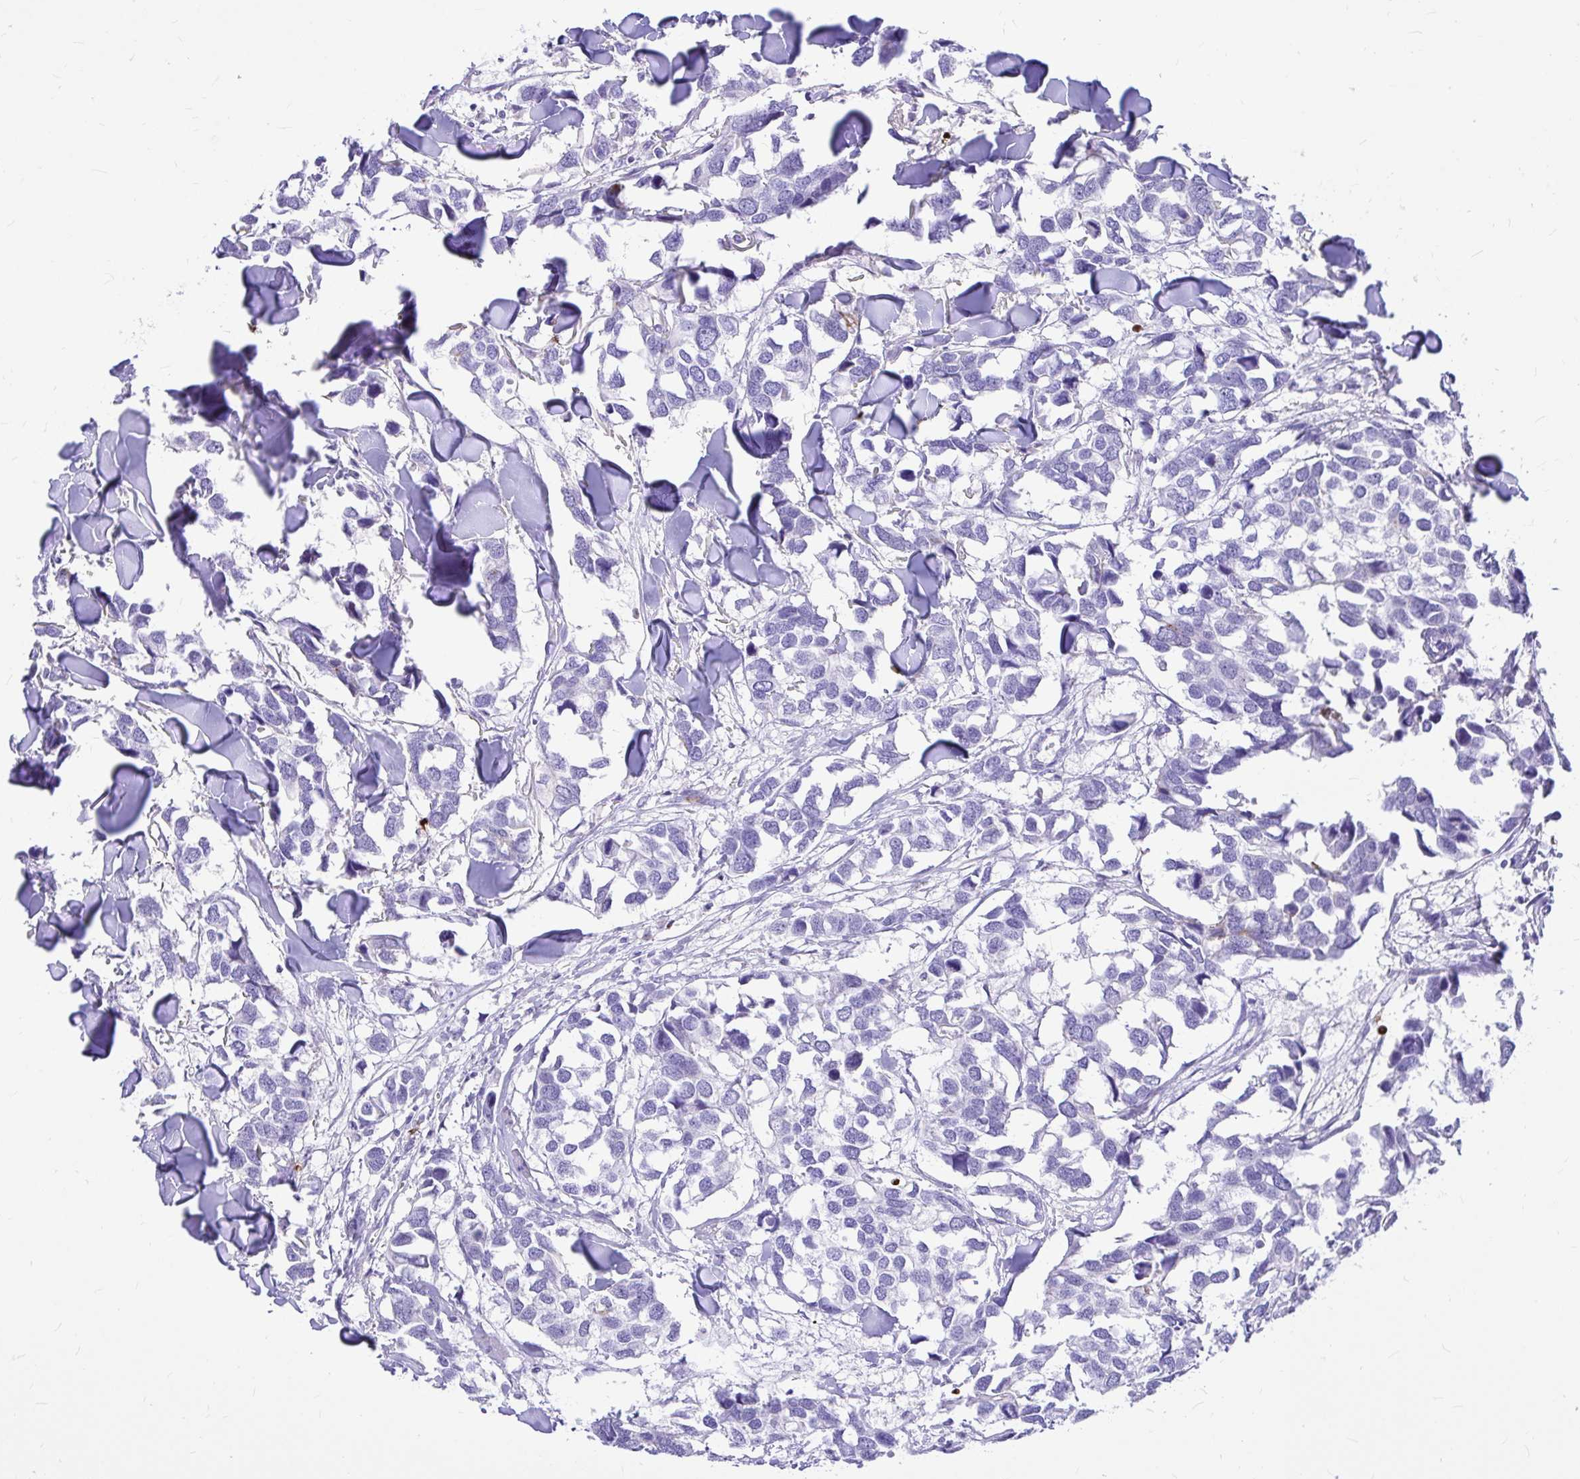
{"staining": {"intensity": "negative", "quantity": "none", "location": "none"}, "tissue": "breast cancer", "cell_type": "Tumor cells", "image_type": "cancer", "snomed": [{"axis": "morphology", "description": "Duct carcinoma"}, {"axis": "topography", "description": "Breast"}], "caption": "Immunohistochemistry micrograph of neoplastic tissue: breast cancer (invasive ductal carcinoma) stained with DAB (3,3'-diaminobenzidine) reveals no significant protein expression in tumor cells.", "gene": "CLEC1B", "patient": {"sex": "female", "age": 83}}